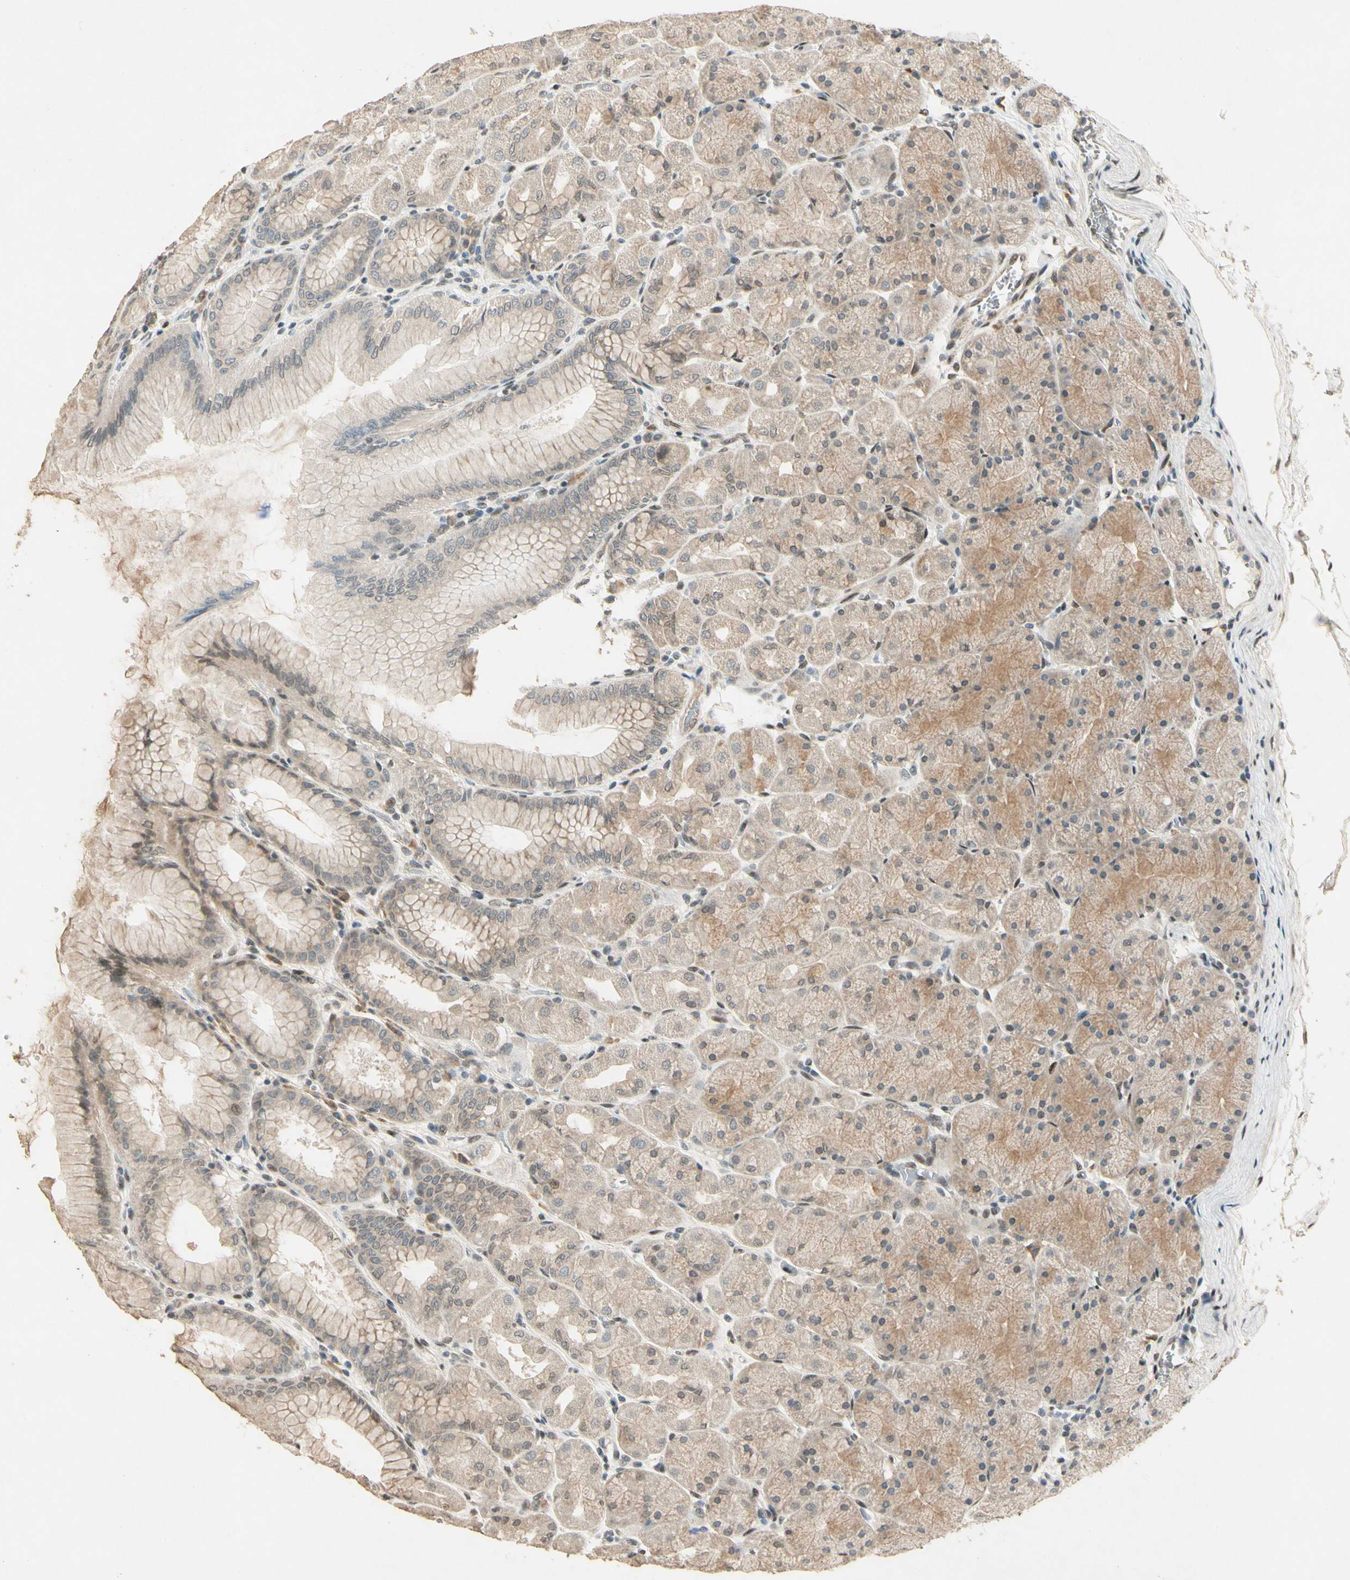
{"staining": {"intensity": "weak", "quantity": ">75%", "location": "cytoplasmic/membranous"}, "tissue": "stomach", "cell_type": "Glandular cells", "image_type": "normal", "snomed": [{"axis": "morphology", "description": "Normal tissue, NOS"}, {"axis": "topography", "description": "Stomach, upper"}], "caption": "Approximately >75% of glandular cells in normal human stomach show weak cytoplasmic/membranous protein positivity as visualized by brown immunohistochemical staining.", "gene": "ZBTB4", "patient": {"sex": "female", "age": 56}}